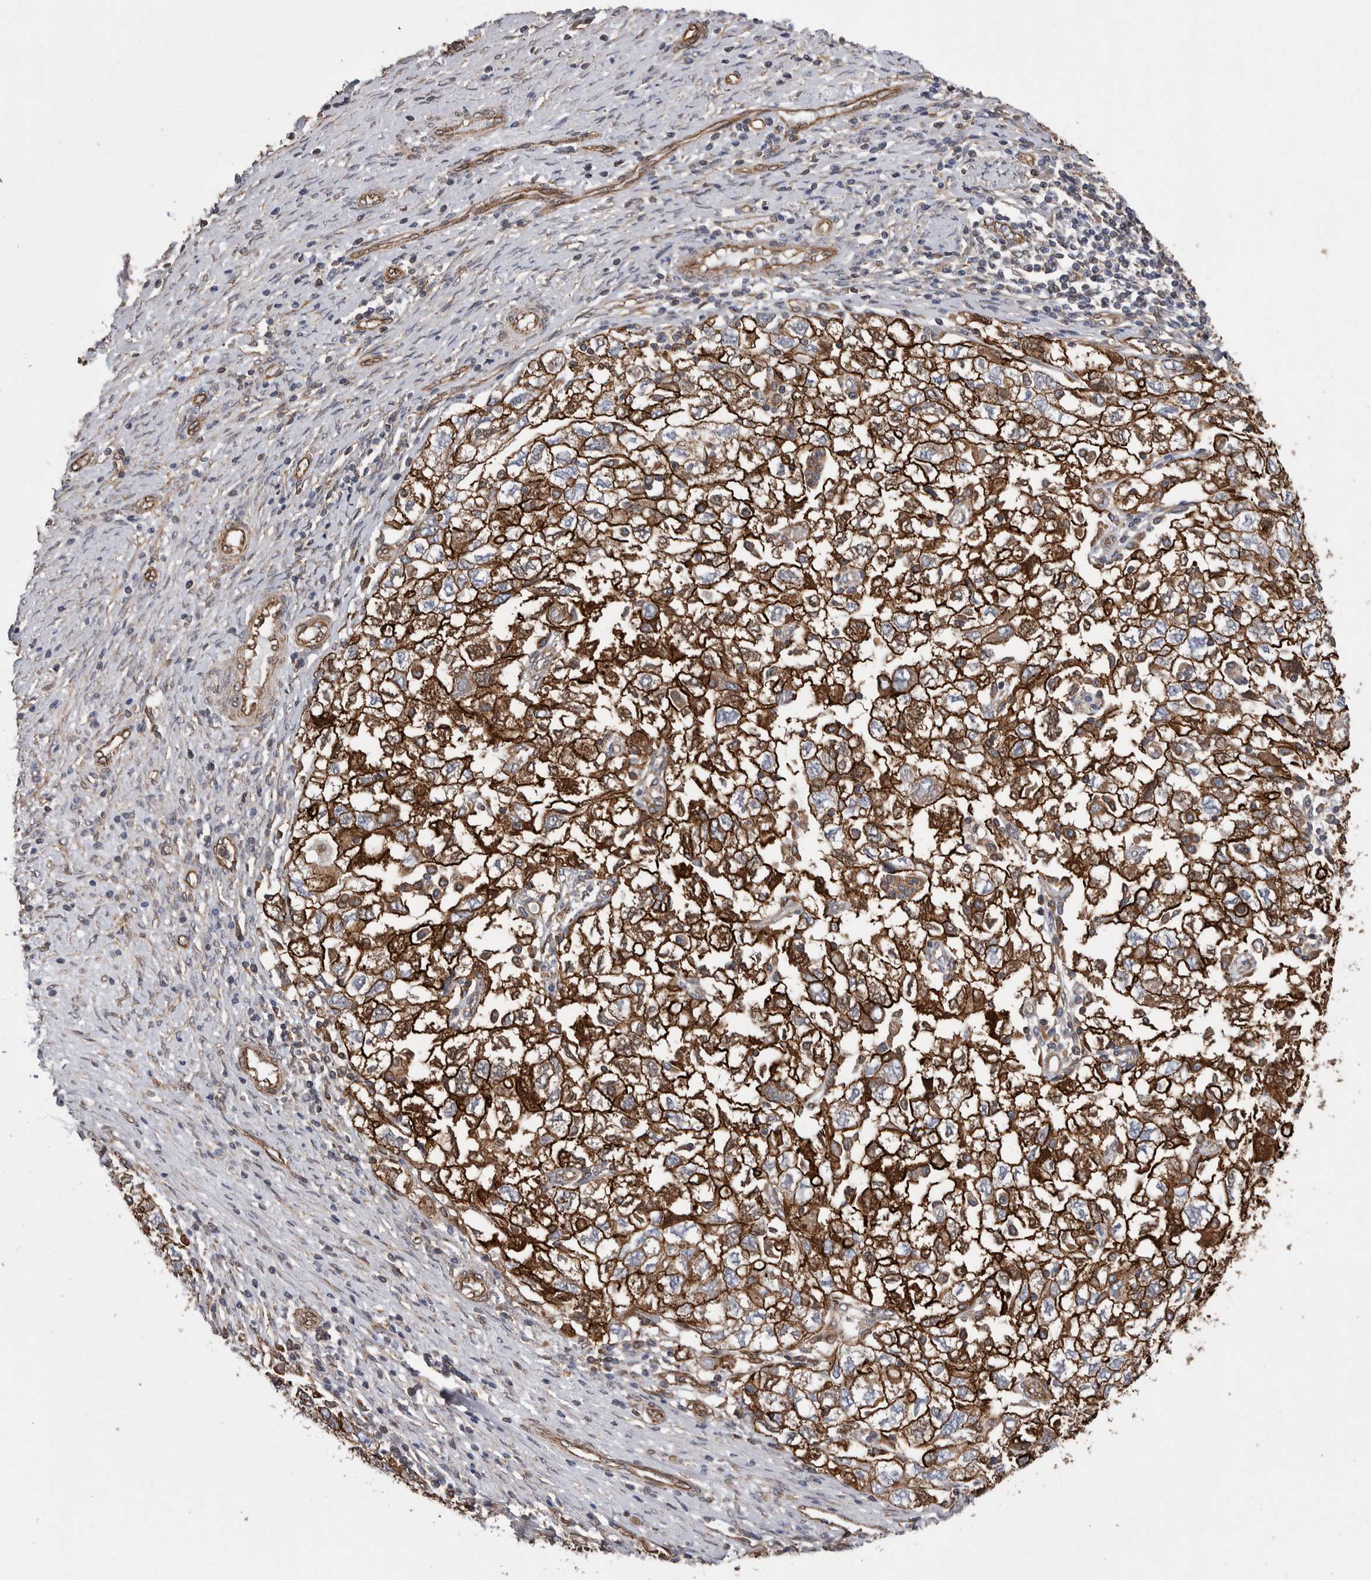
{"staining": {"intensity": "strong", "quantity": ">75%", "location": "cytoplasmic/membranous"}, "tissue": "ovarian cancer", "cell_type": "Tumor cells", "image_type": "cancer", "snomed": [{"axis": "morphology", "description": "Carcinoma, NOS"}, {"axis": "morphology", "description": "Cystadenocarcinoma, serous, NOS"}, {"axis": "topography", "description": "Ovary"}], "caption": "A brown stain labels strong cytoplasmic/membranous expression of a protein in ovarian carcinoma tumor cells. (DAB = brown stain, brightfield microscopy at high magnification).", "gene": "KIF12", "patient": {"sex": "female", "age": 69}}